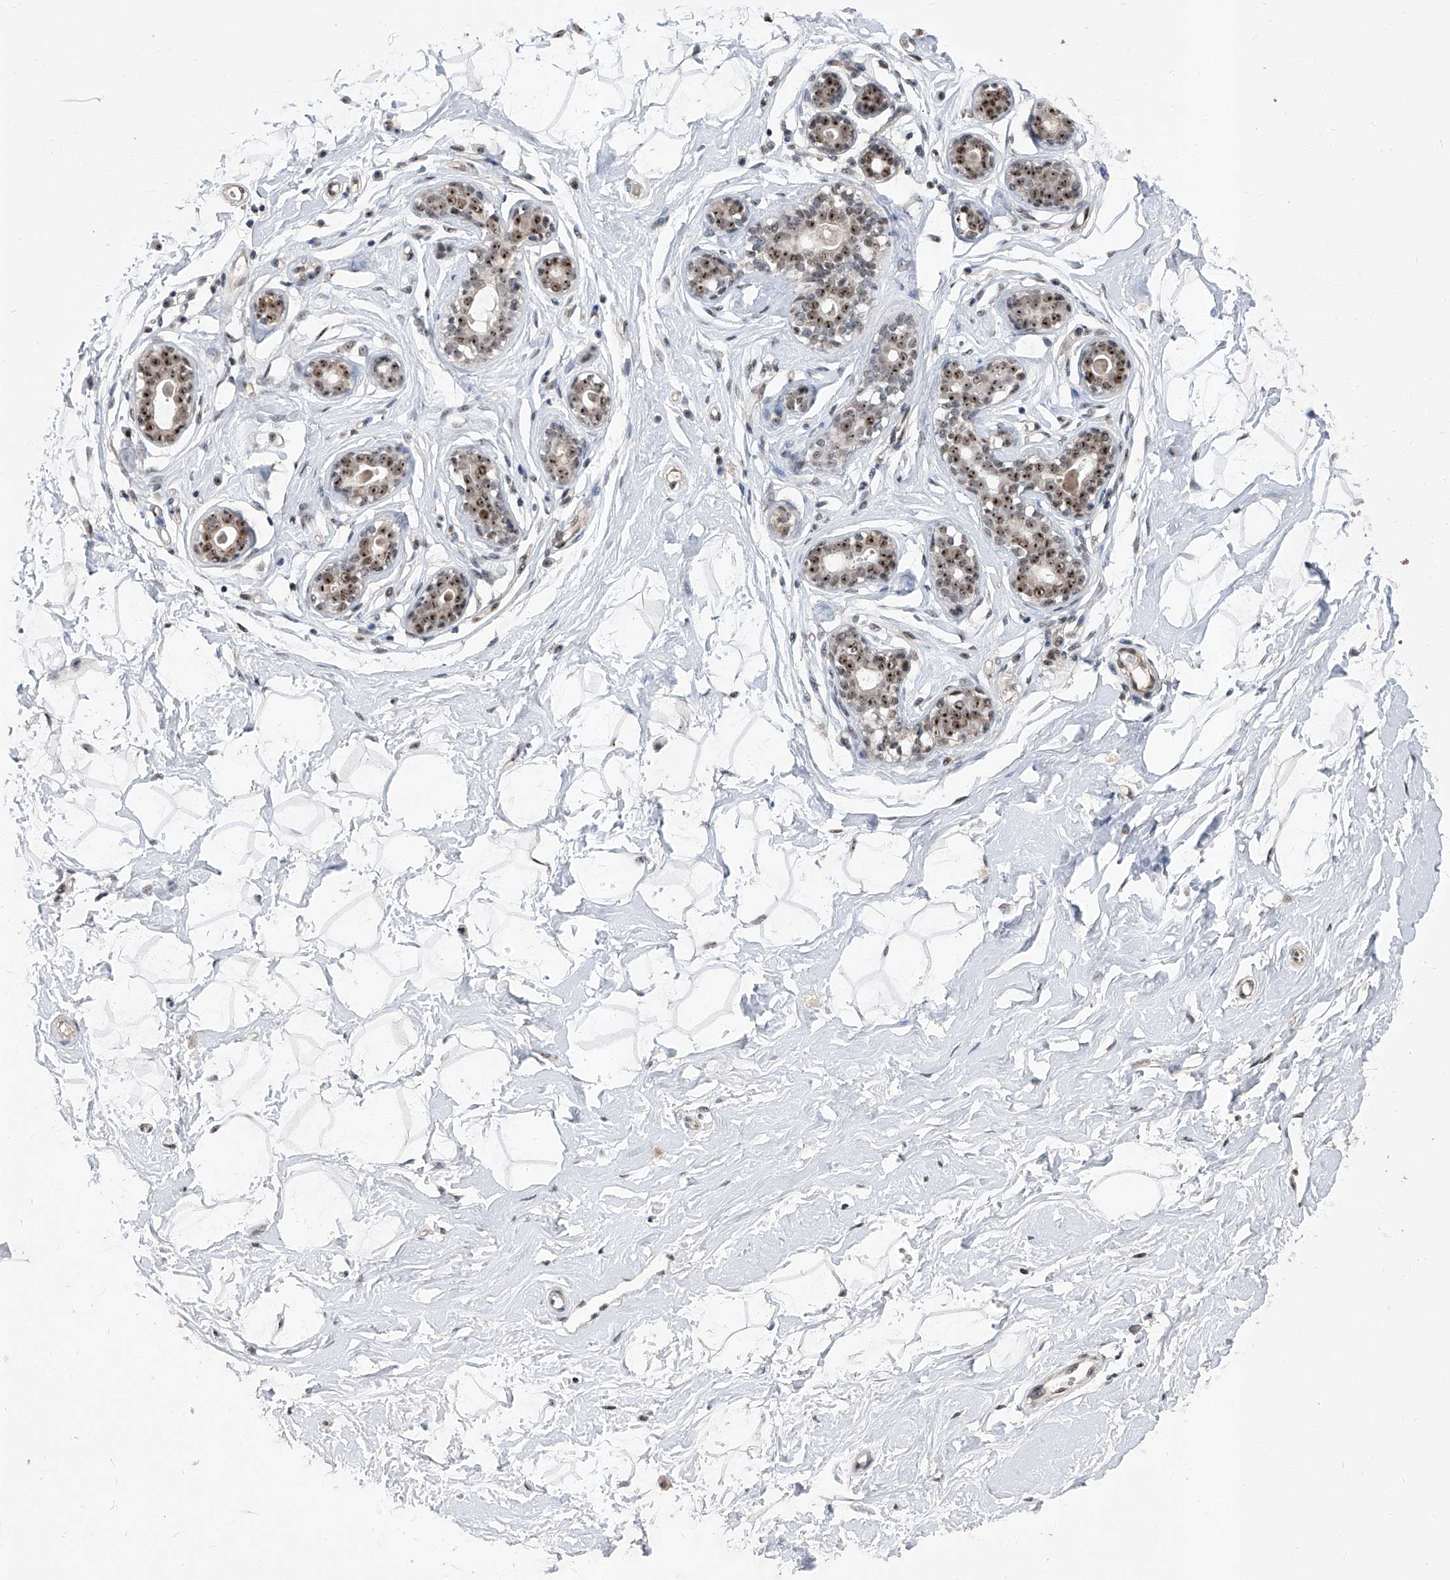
{"staining": {"intensity": "negative", "quantity": "none", "location": "none"}, "tissue": "breast", "cell_type": "Adipocytes", "image_type": "normal", "snomed": [{"axis": "morphology", "description": "Normal tissue, NOS"}, {"axis": "morphology", "description": "Adenoma, NOS"}, {"axis": "topography", "description": "Breast"}], "caption": "A micrograph of breast stained for a protein exhibits no brown staining in adipocytes.", "gene": "CMTR1", "patient": {"sex": "female", "age": 23}}